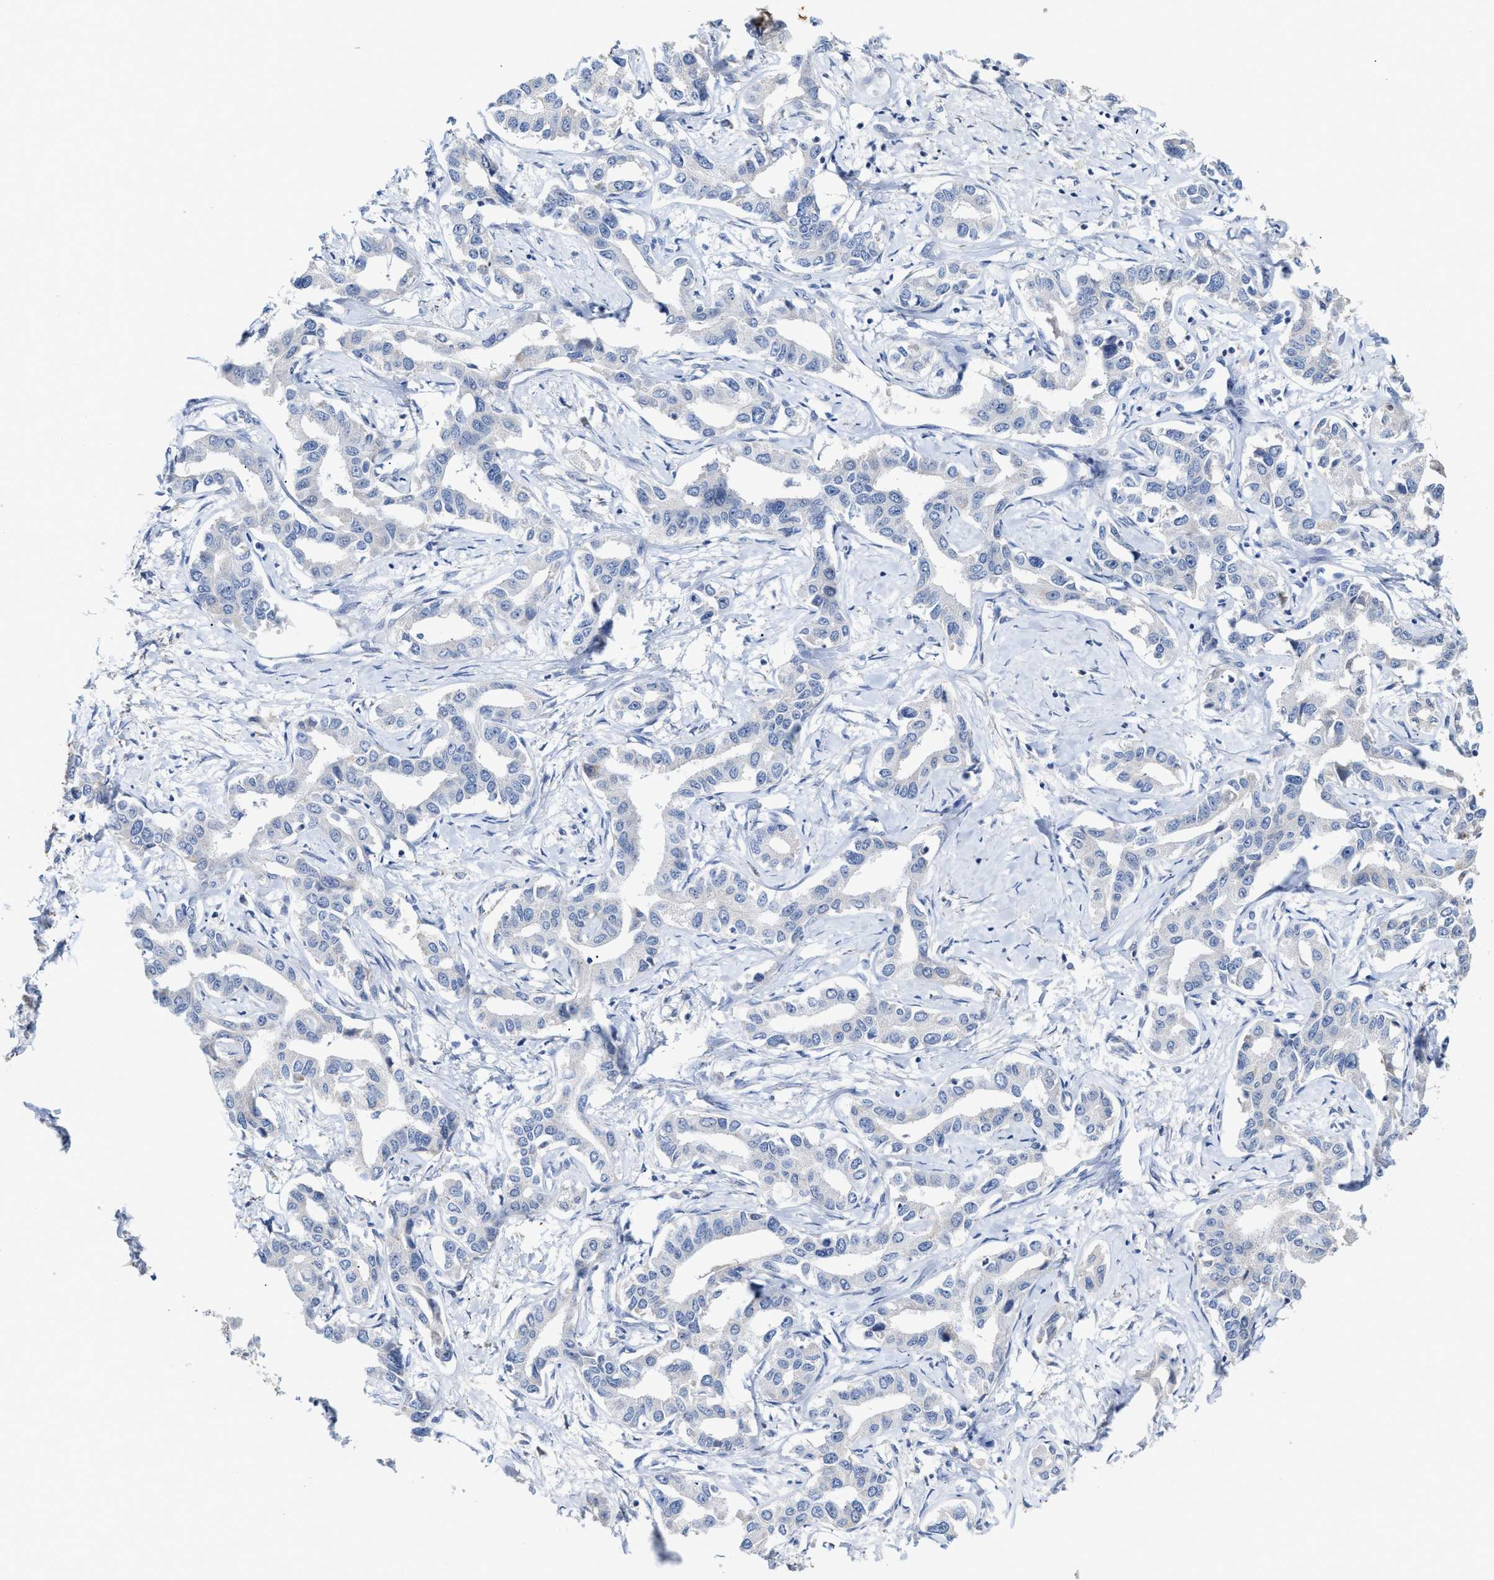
{"staining": {"intensity": "negative", "quantity": "none", "location": "none"}, "tissue": "liver cancer", "cell_type": "Tumor cells", "image_type": "cancer", "snomed": [{"axis": "morphology", "description": "Cholangiocarcinoma"}, {"axis": "topography", "description": "Liver"}], "caption": "There is no significant positivity in tumor cells of cholangiocarcinoma (liver). (Immunohistochemistry (ihc), brightfield microscopy, high magnification).", "gene": "JAG1", "patient": {"sex": "male", "age": 59}}